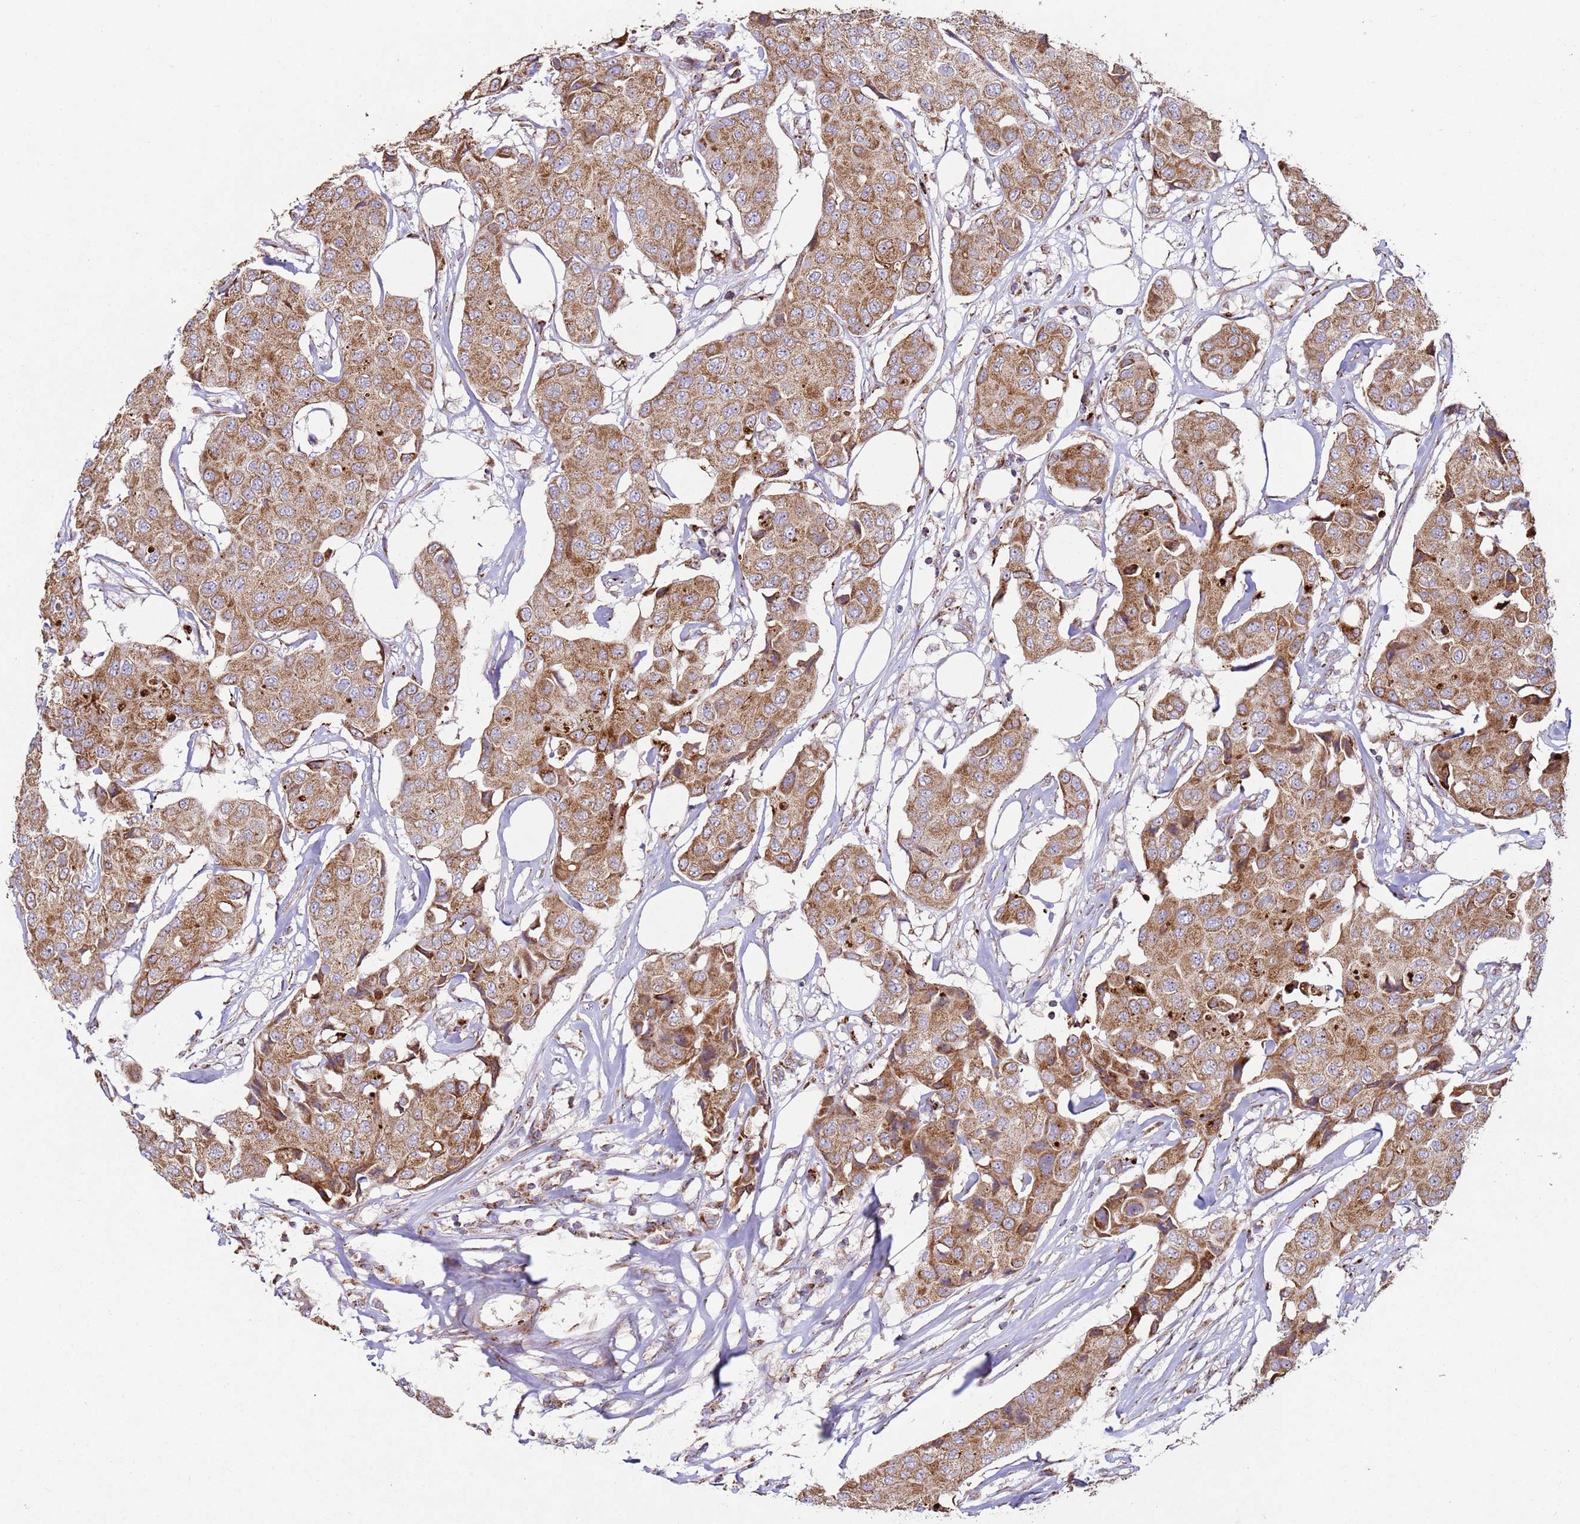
{"staining": {"intensity": "moderate", "quantity": ">75%", "location": "cytoplasmic/membranous"}, "tissue": "breast cancer", "cell_type": "Tumor cells", "image_type": "cancer", "snomed": [{"axis": "morphology", "description": "Duct carcinoma"}, {"axis": "topography", "description": "Breast"}], "caption": "IHC of intraductal carcinoma (breast) shows medium levels of moderate cytoplasmic/membranous expression in about >75% of tumor cells.", "gene": "FBXO33", "patient": {"sex": "female", "age": 80}}